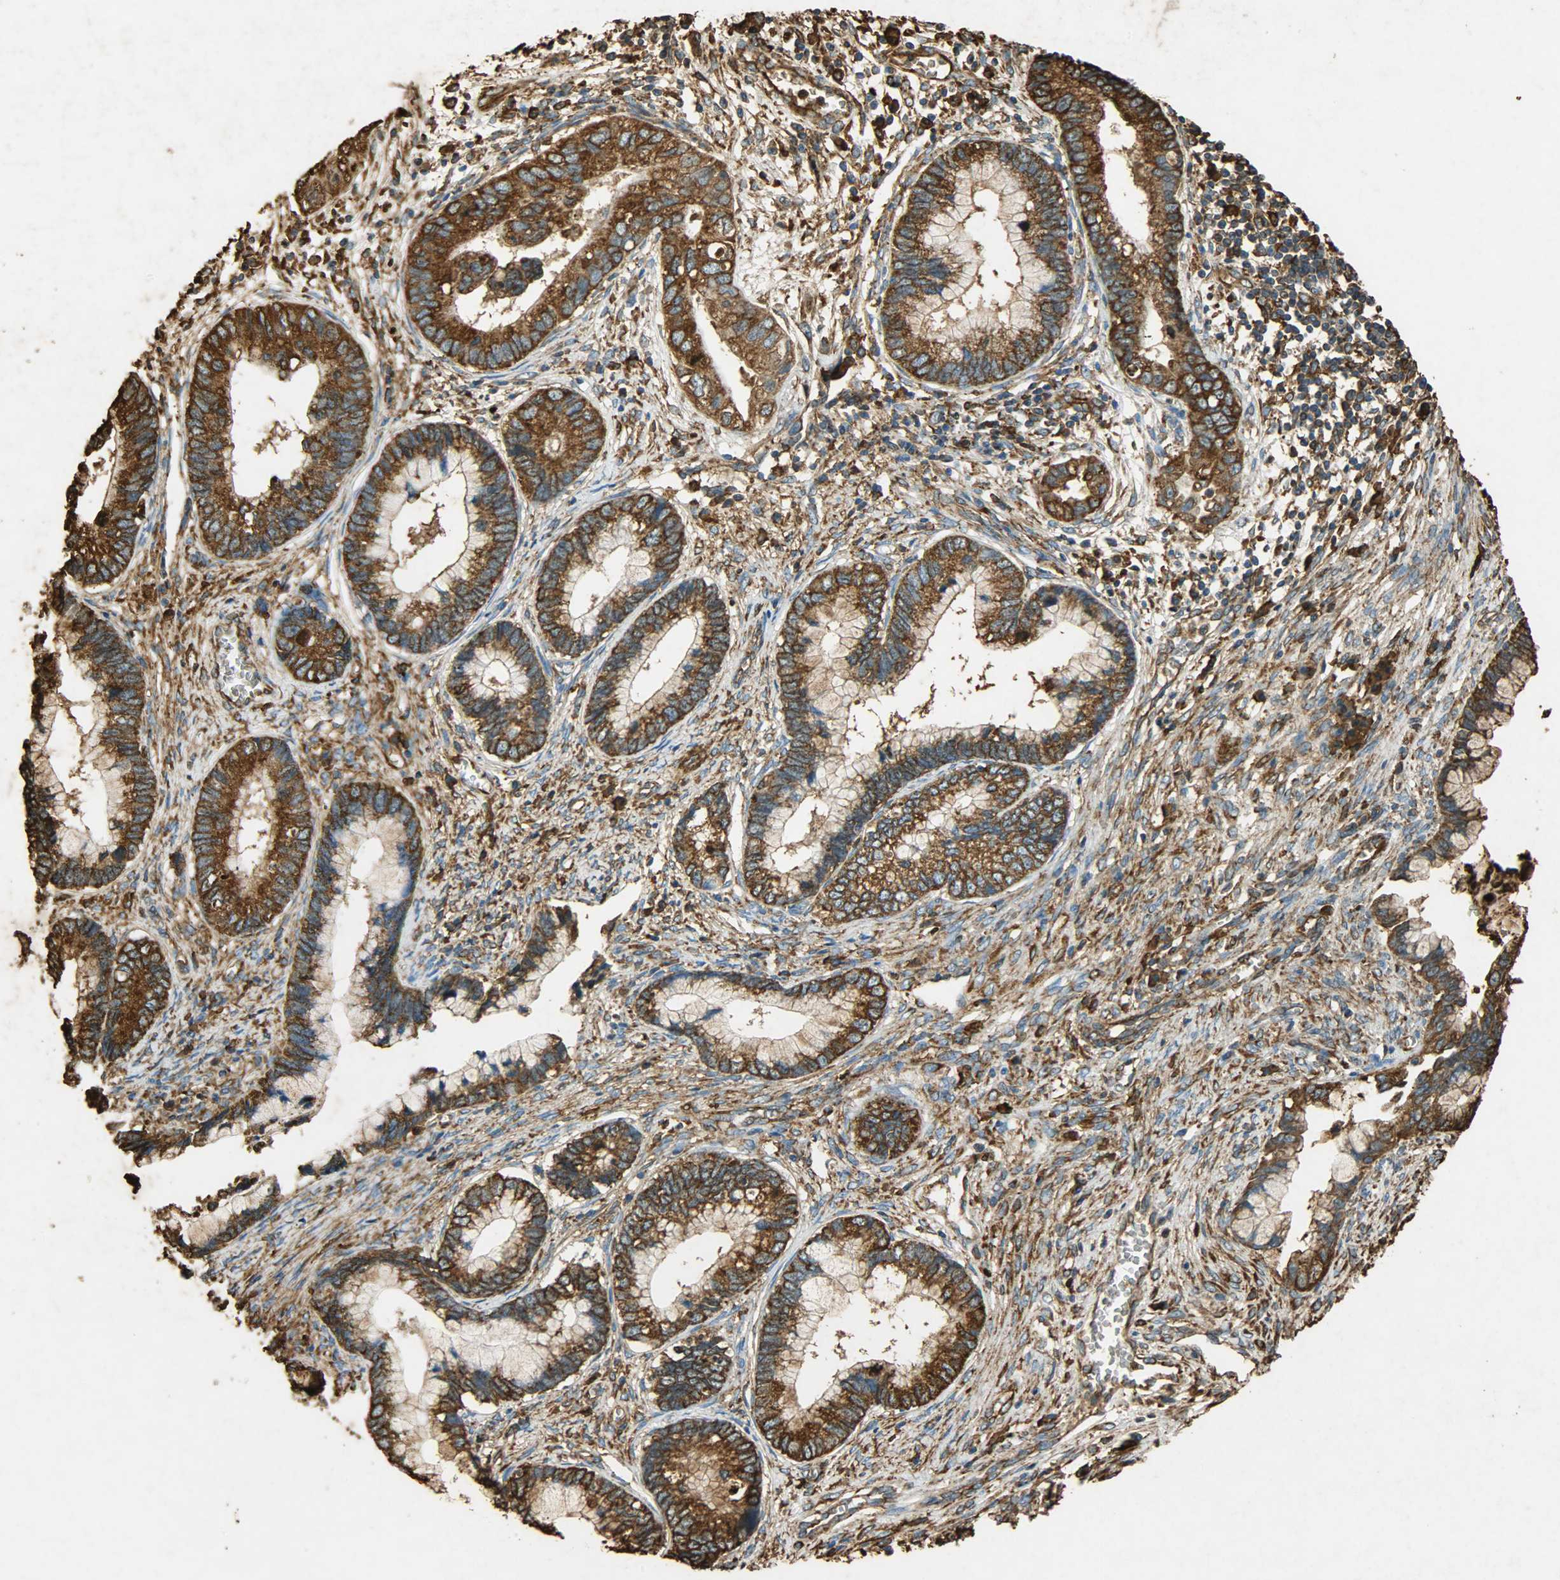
{"staining": {"intensity": "strong", "quantity": ">75%", "location": "cytoplasmic/membranous"}, "tissue": "cervical cancer", "cell_type": "Tumor cells", "image_type": "cancer", "snomed": [{"axis": "morphology", "description": "Adenocarcinoma, NOS"}, {"axis": "topography", "description": "Cervix"}], "caption": "High-power microscopy captured an immunohistochemistry micrograph of cervical adenocarcinoma, revealing strong cytoplasmic/membranous positivity in about >75% of tumor cells.", "gene": "HSP90B1", "patient": {"sex": "female", "age": 44}}